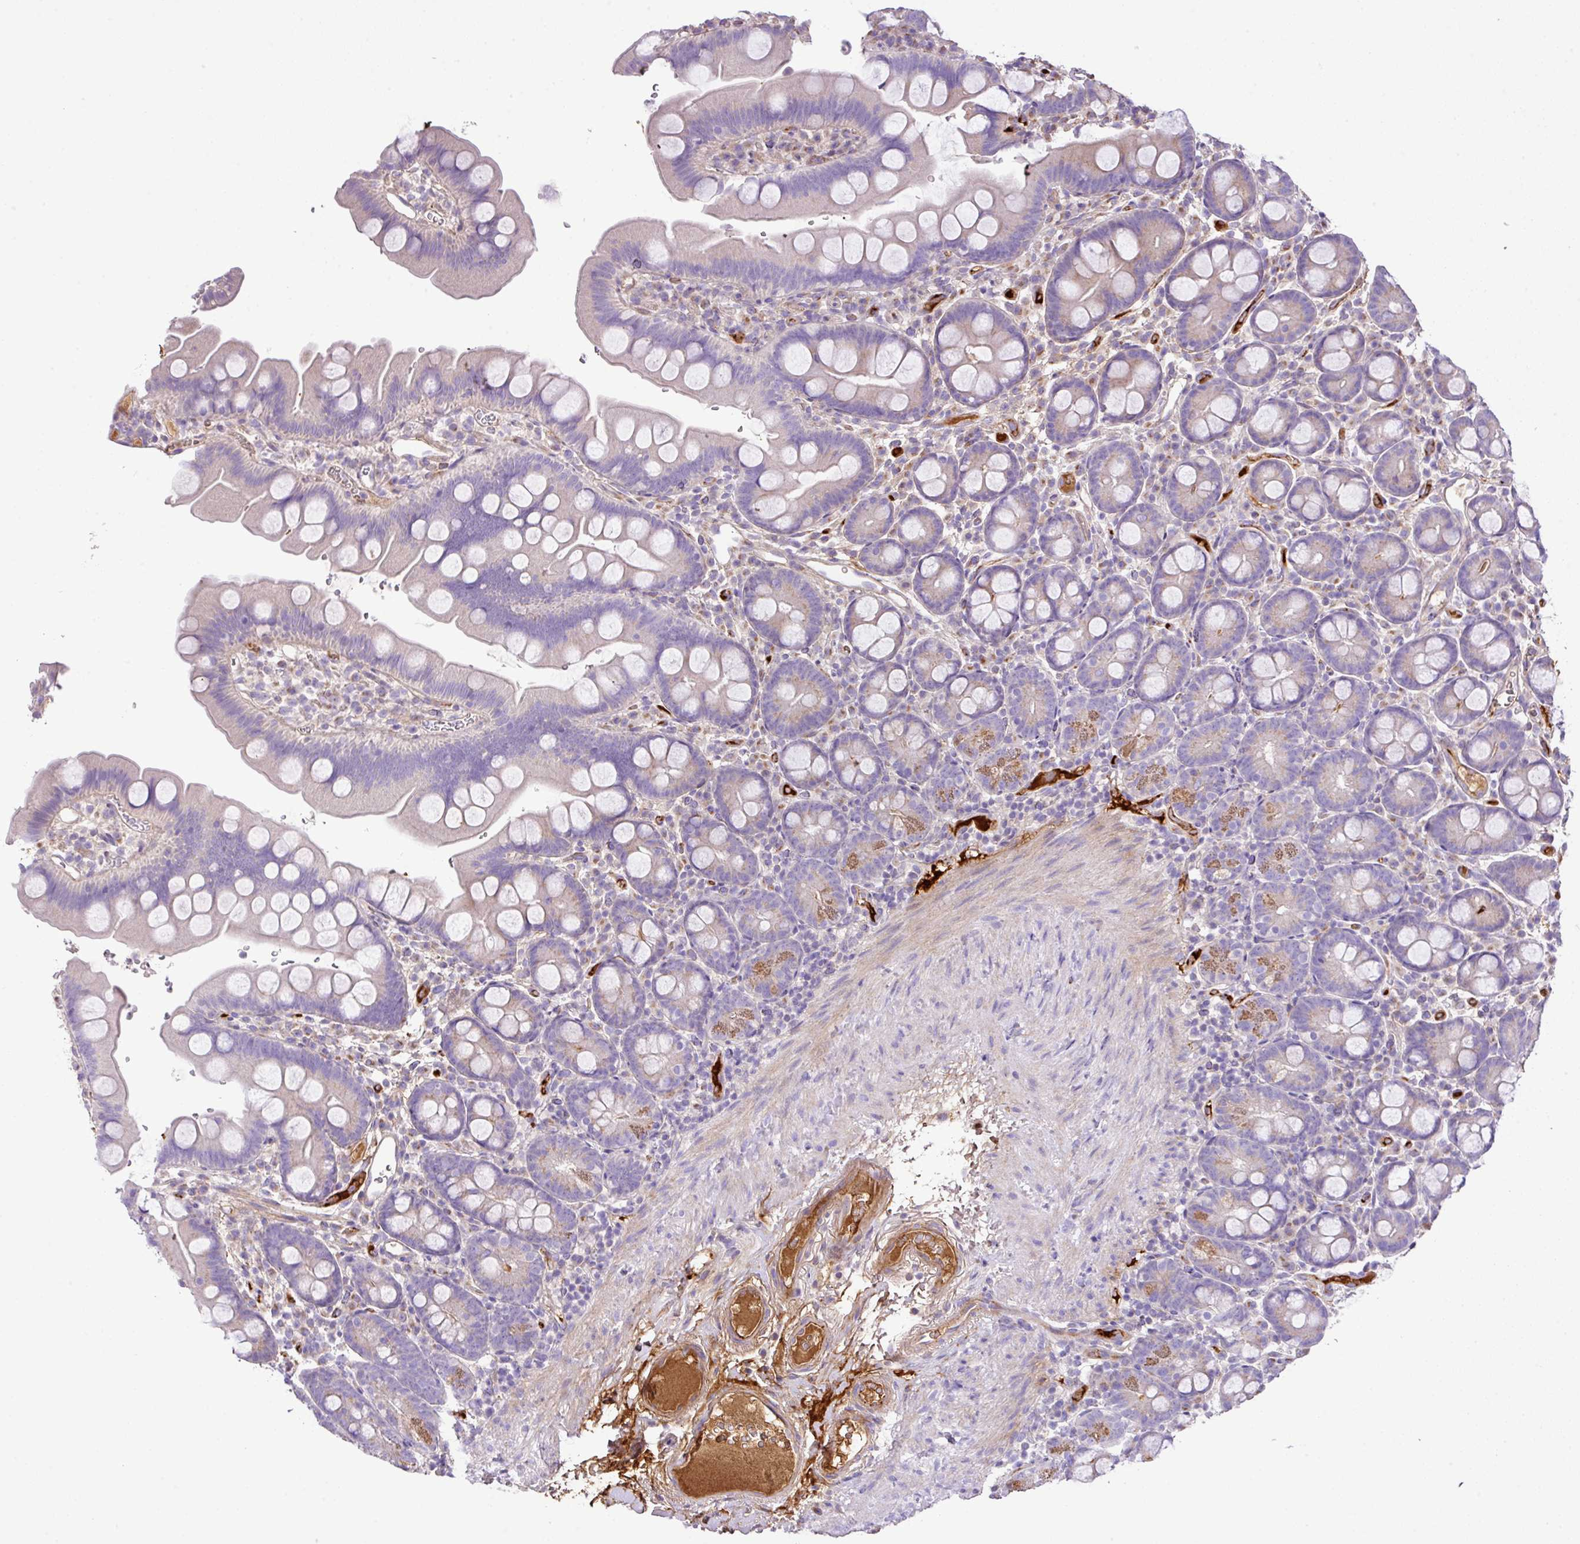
{"staining": {"intensity": "moderate", "quantity": "<25%", "location": "cytoplasmic/membranous"}, "tissue": "small intestine", "cell_type": "Glandular cells", "image_type": "normal", "snomed": [{"axis": "morphology", "description": "Normal tissue, NOS"}, {"axis": "topography", "description": "Small intestine"}], "caption": "Immunohistochemical staining of benign small intestine displays low levels of moderate cytoplasmic/membranous expression in approximately <25% of glandular cells.", "gene": "CTXN2", "patient": {"sex": "female", "age": 68}}